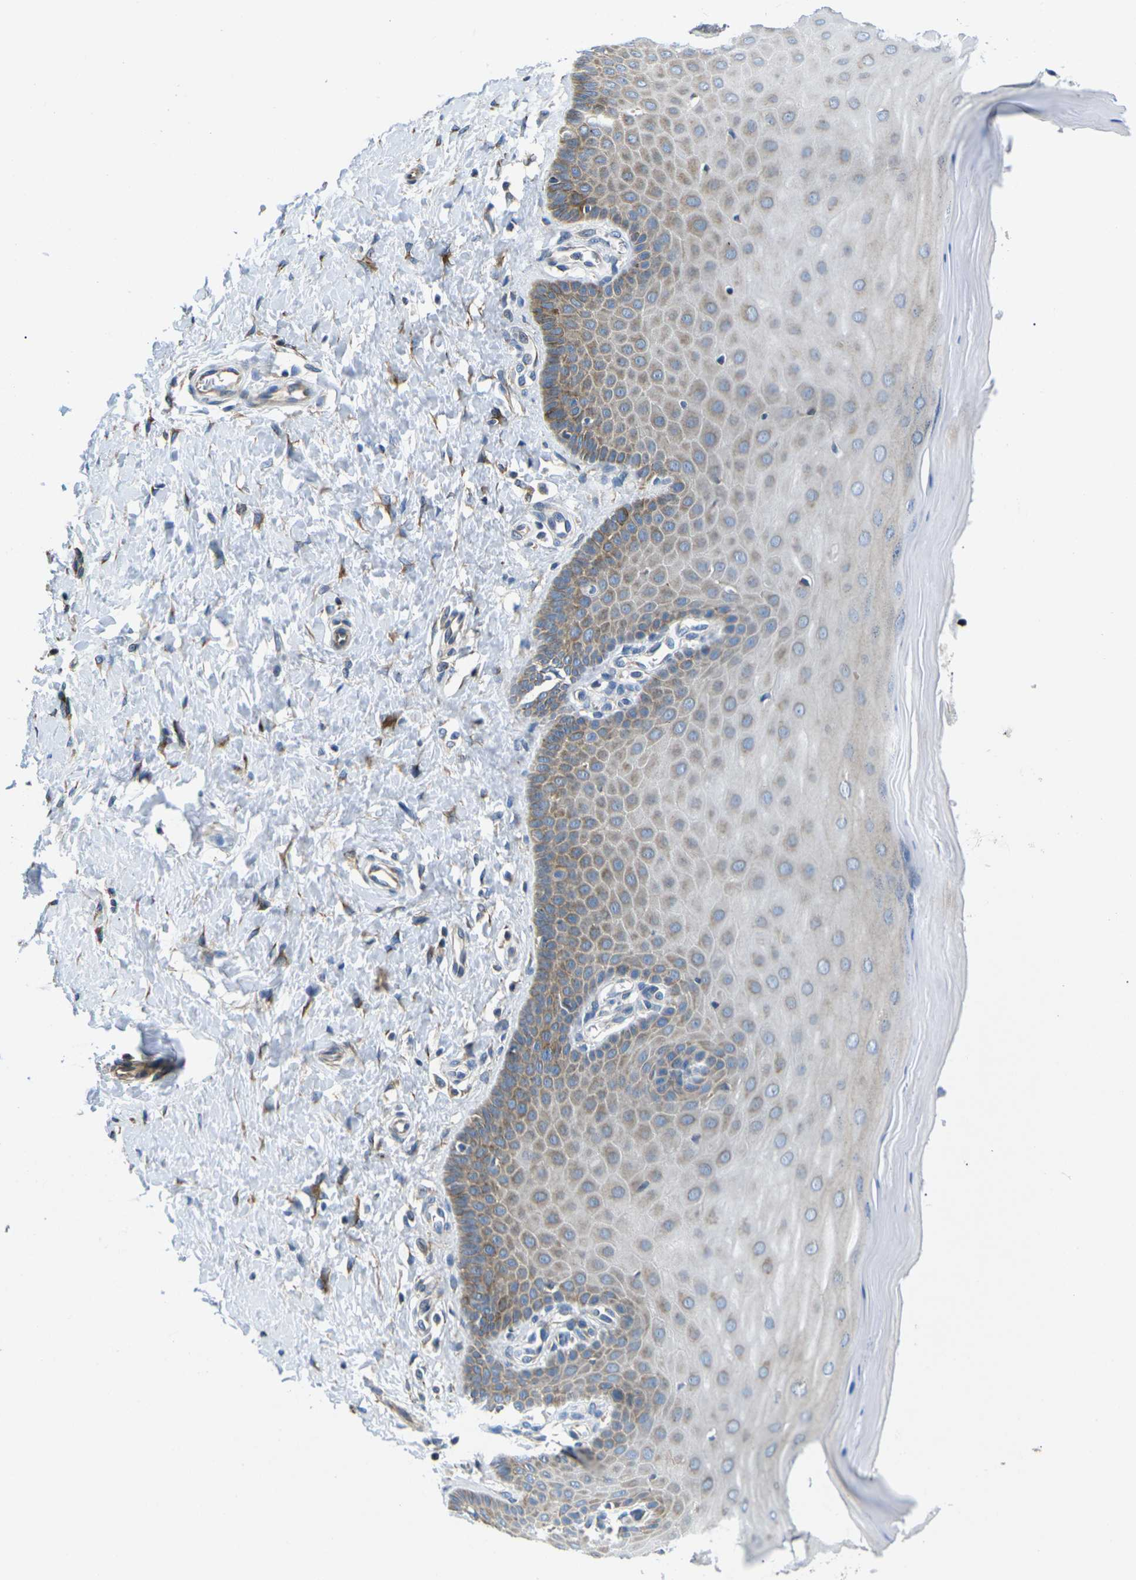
{"staining": {"intensity": "negative", "quantity": "none", "location": "none"}, "tissue": "cervix", "cell_type": "Glandular cells", "image_type": "normal", "snomed": [{"axis": "morphology", "description": "Normal tissue, NOS"}, {"axis": "topography", "description": "Cervix"}], "caption": "Immunohistochemical staining of unremarkable human cervix displays no significant positivity in glandular cells.", "gene": "TMEFF2", "patient": {"sex": "female", "age": 55}}